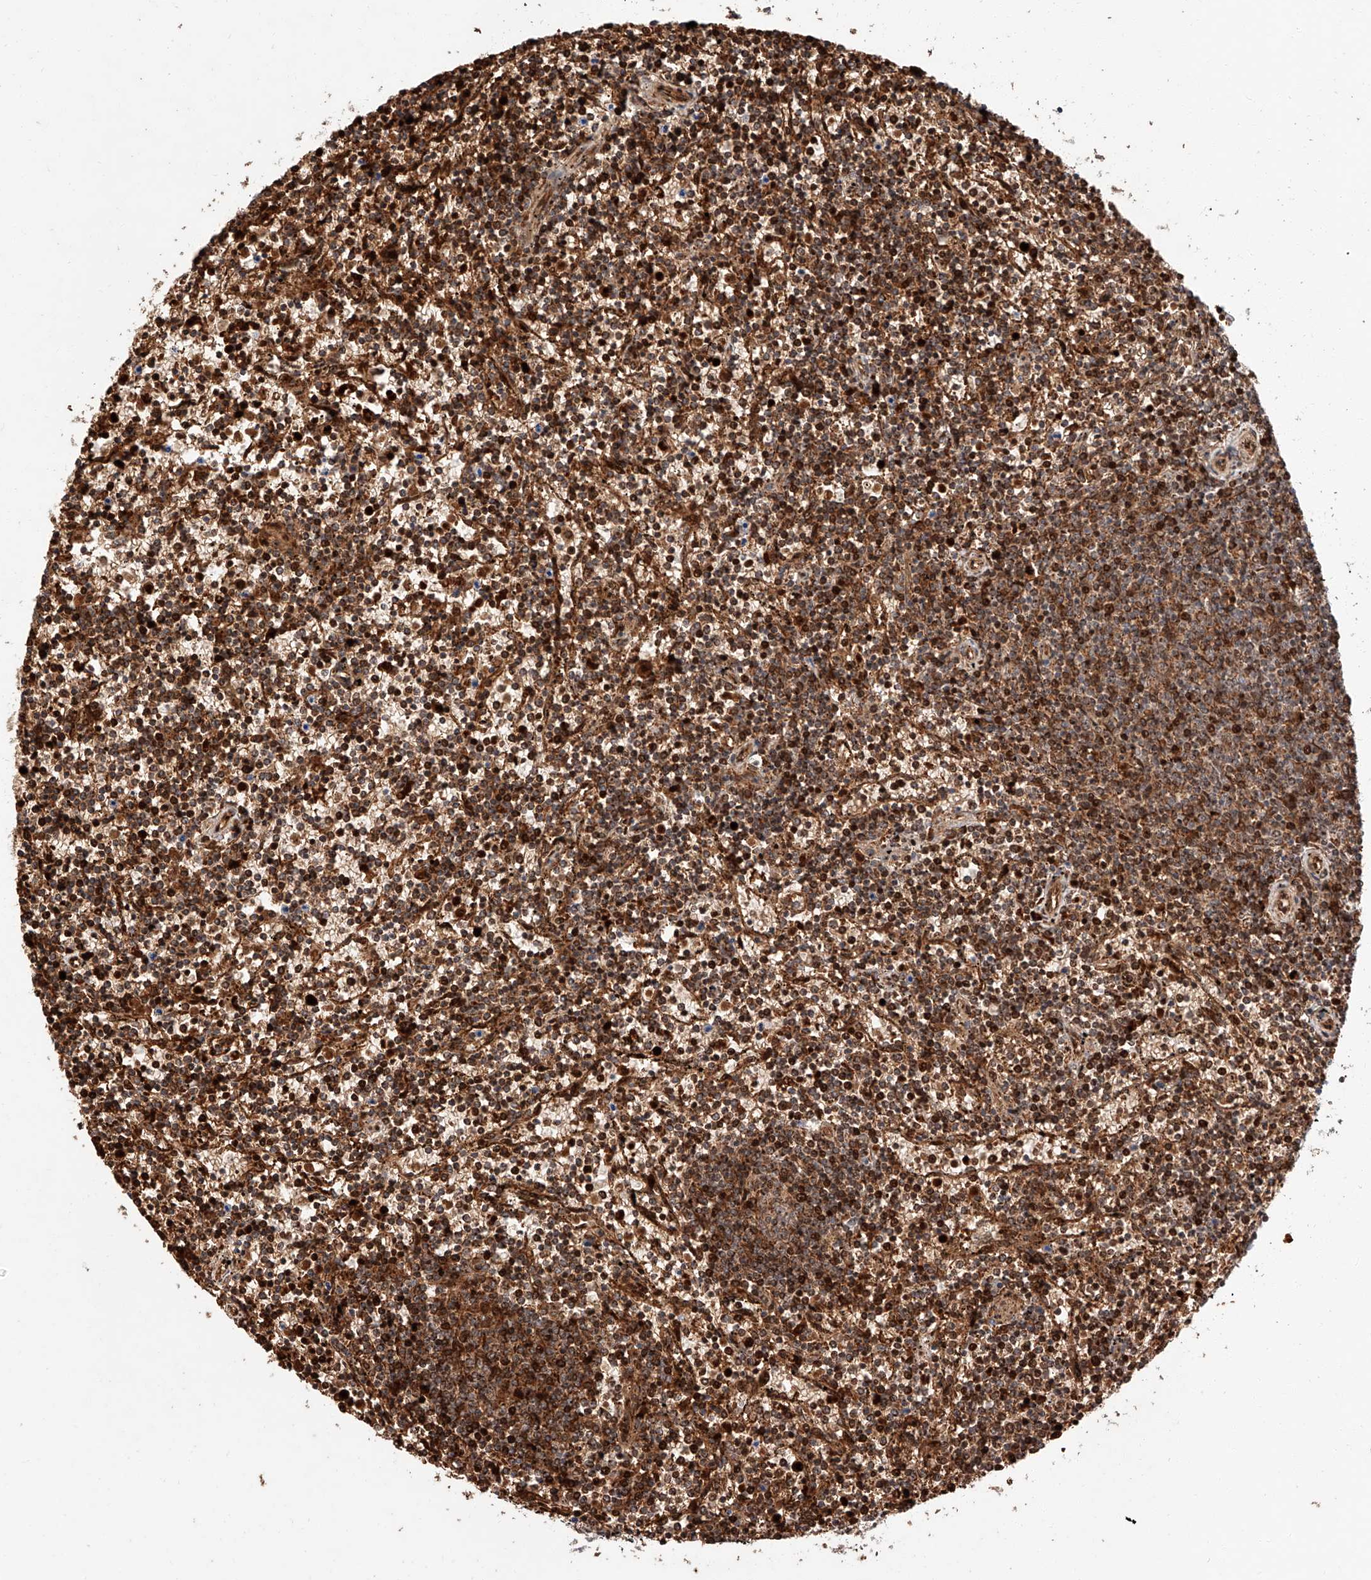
{"staining": {"intensity": "moderate", "quantity": ">75%", "location": "cytoplasmic/membranous,nuclear"}, "tissue": "lymphoma", "cell_type": "Tumor cells", "image_type": "cancer", "snomed": [{"axis": "morphology", "description": "Malignant lymphoma, non-Hodgkin's type, Low grade"}, {"axis": "topography", "description": "Spleen"}], "caption": "IHC histopathology image of lymphoma stained for a protein (brown), which exhibits medium levels of moderate cytoplasmic/membranous and nuclear expression in approximately >75% of tumor cells.", "gene": "THTPA", "patient": {"sex": "female", "age": 50}}